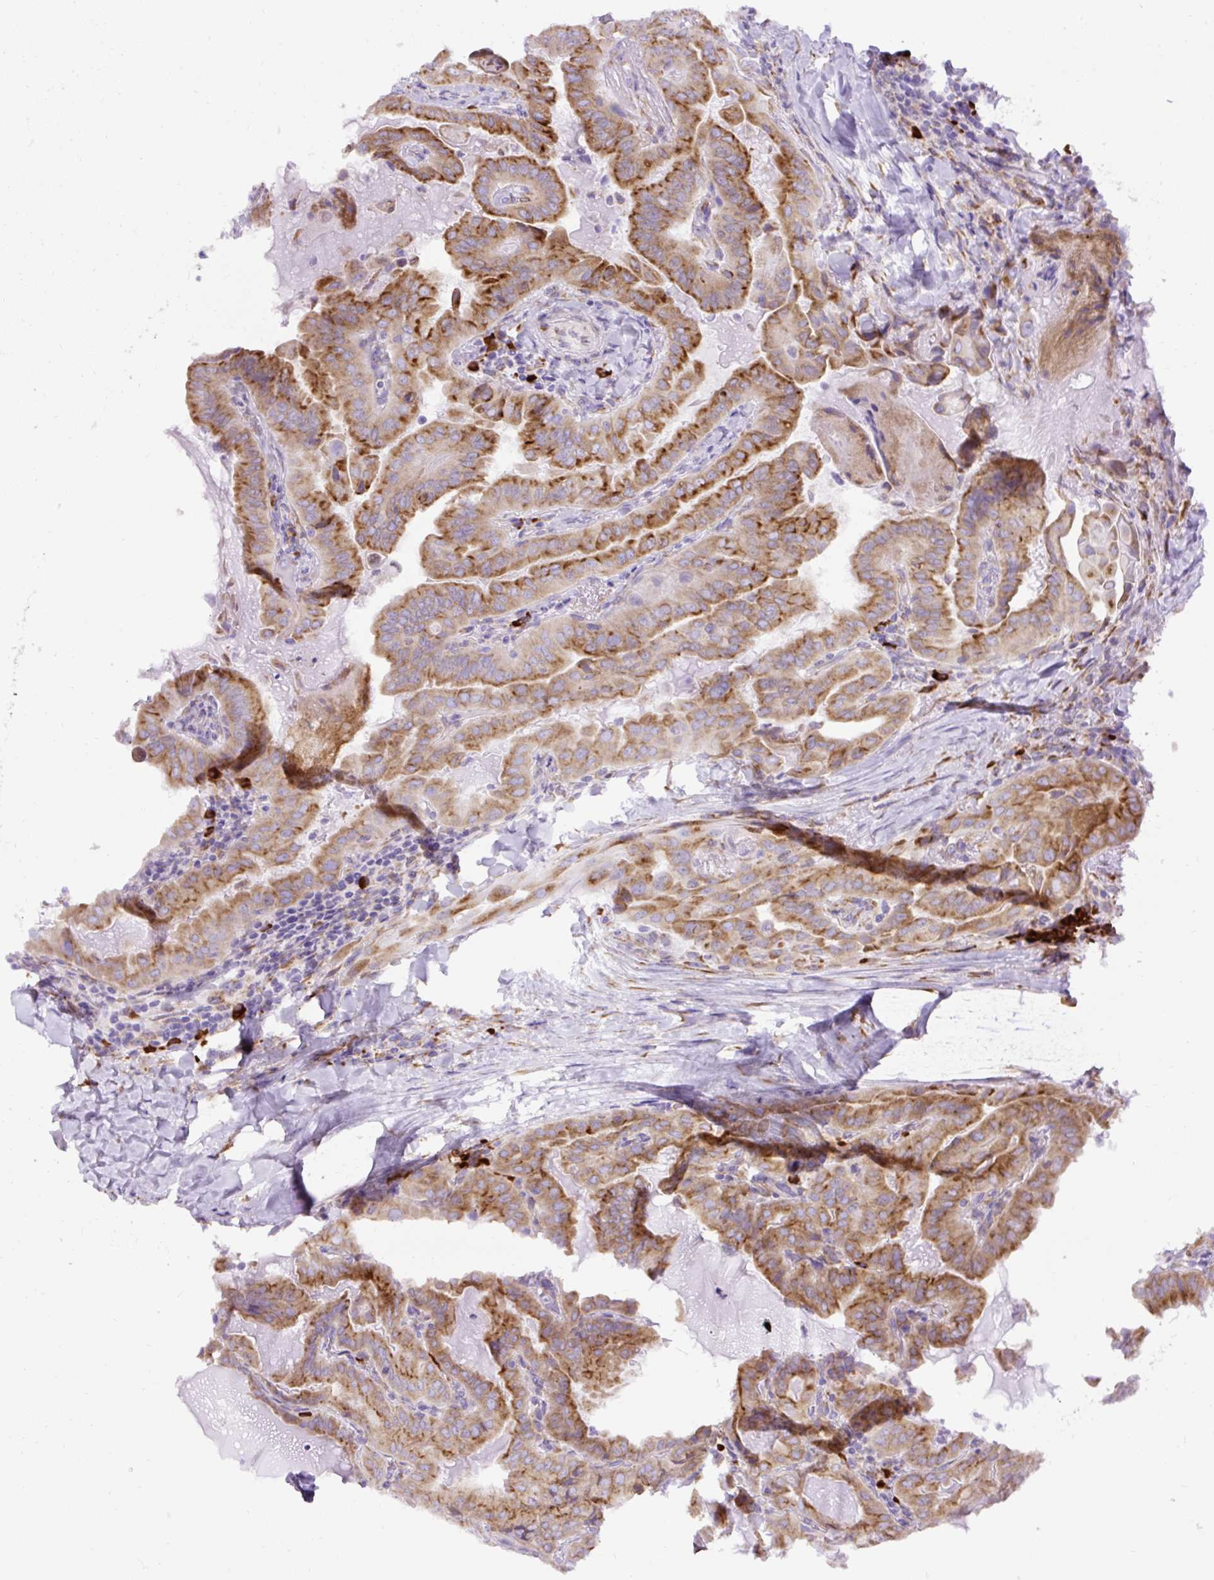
{"staining": {"intensity": "strong", "quantity": ">75%", "location": "cytoplasmic/membranous"}, "tissue": "thyroid cancer", "cell_type": "Tumor cells", "image_type": "cancer", "snomed": [{"axis": "morphology", "description": "Papillary adenocarcinoma, NOS"}, {"axis": "topography", "description": "Thyroid gland"}], "caption": "An immunohistochemistry micrograph of neoplastic tissue is shown. Protein staining in brown shows strong cytoplasmic/membranous positivity in thyroid cancer within tumor cells.", "gene": "DDOST", "patient": {"sex": "female", "age": 68}}